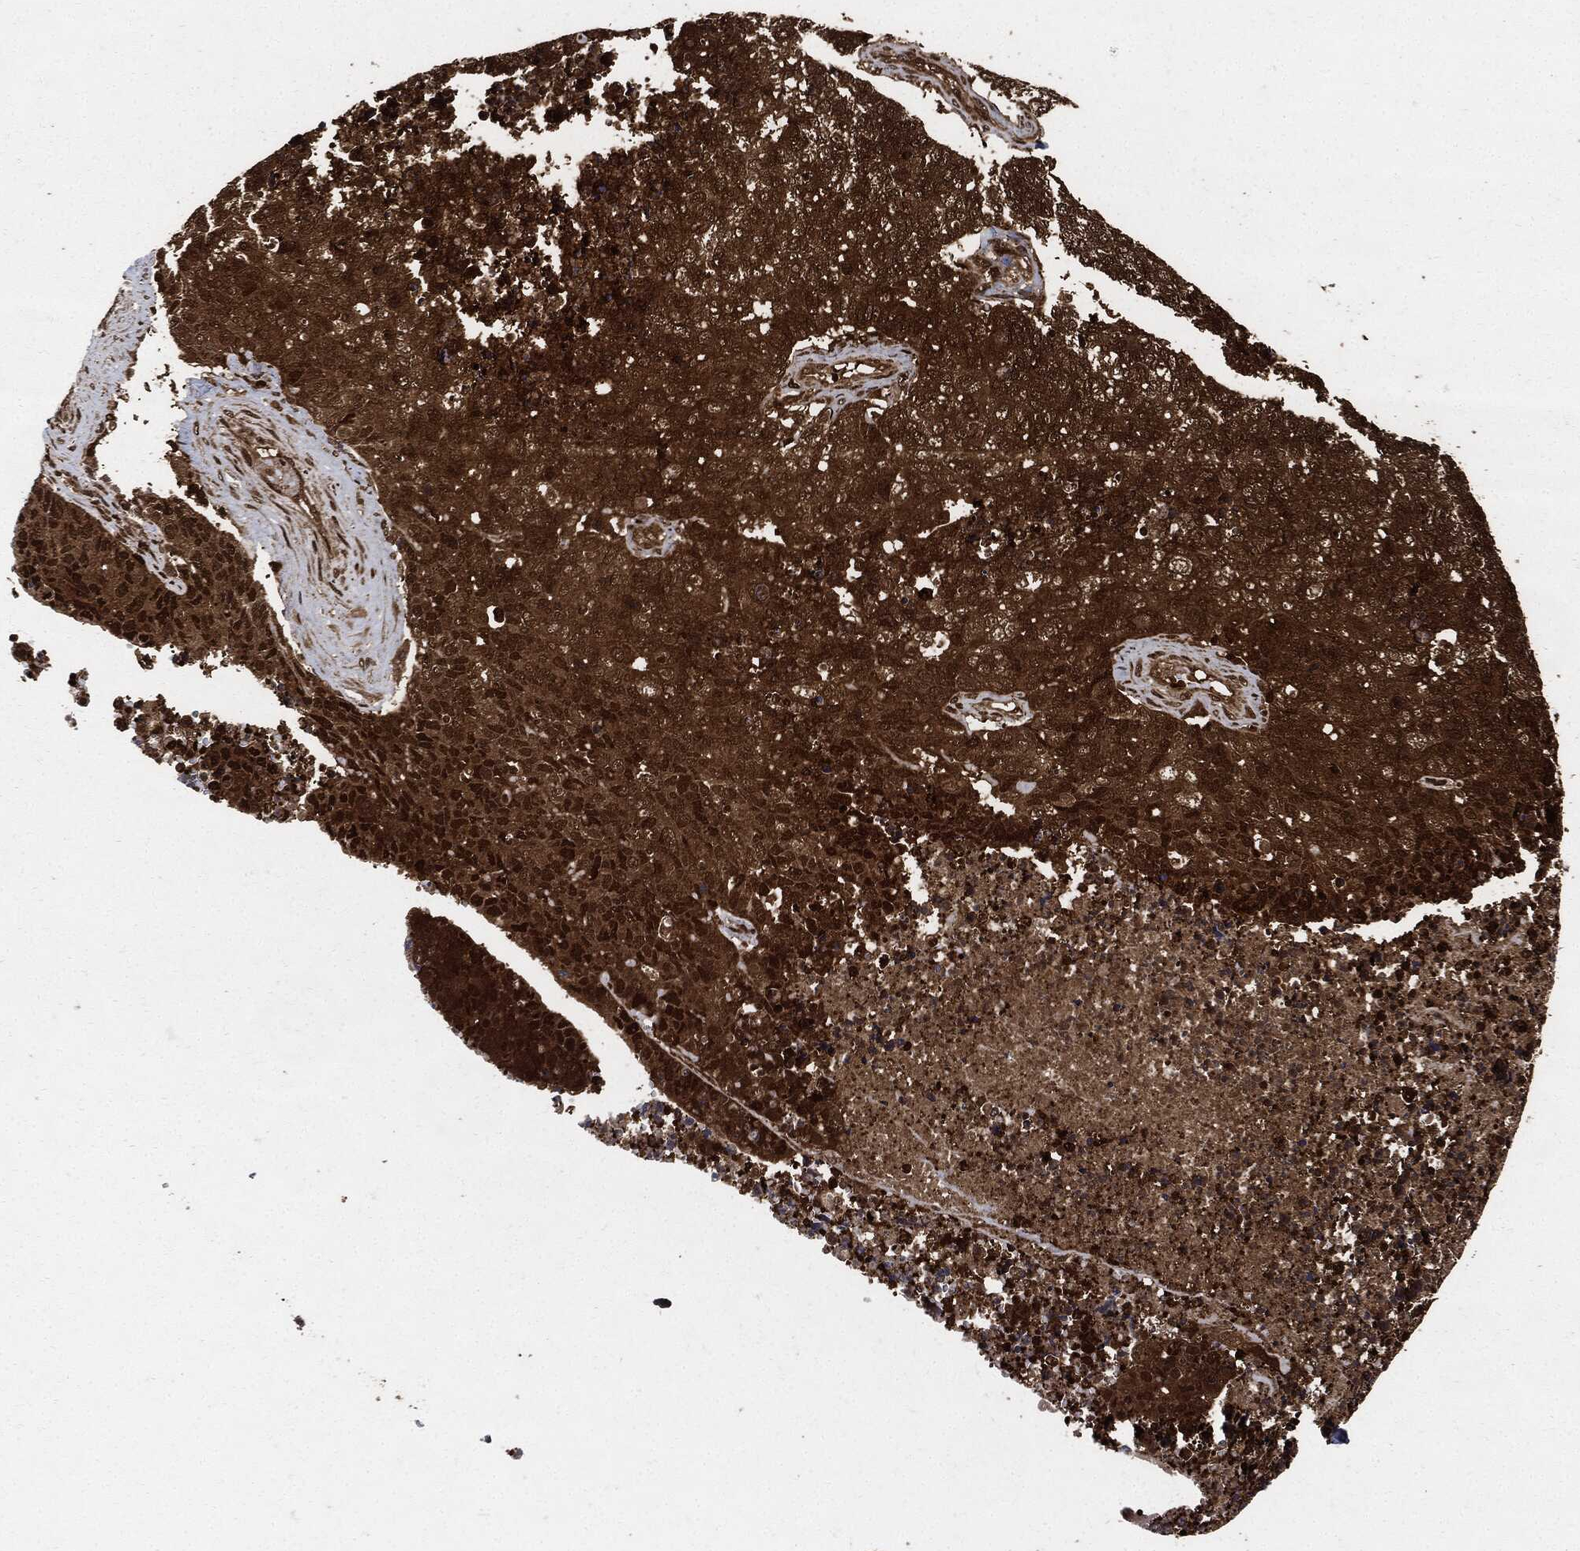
{"staining": {"intensity": "strong", "quantity": ">75%", "location": "cytoplasmic/membranous"}, "tissue": "cervical cancer", "cell_type": "Tumor cells", "image_type": "cancer", "snomed": [{"axis": "morphology", "description": "Squamous cell carcinoma, NOS"}, {"axis": "topography", "description": "Cervix"}], "caption": "Squamous cell carcinoma (cervical) stained for a protein (brown) displays strong cytoplasmic/membranous positive expression in approximately >75% of tumor cells.", "gene": "YWHAB", "patient": {"sex": "female", "age": 63}}